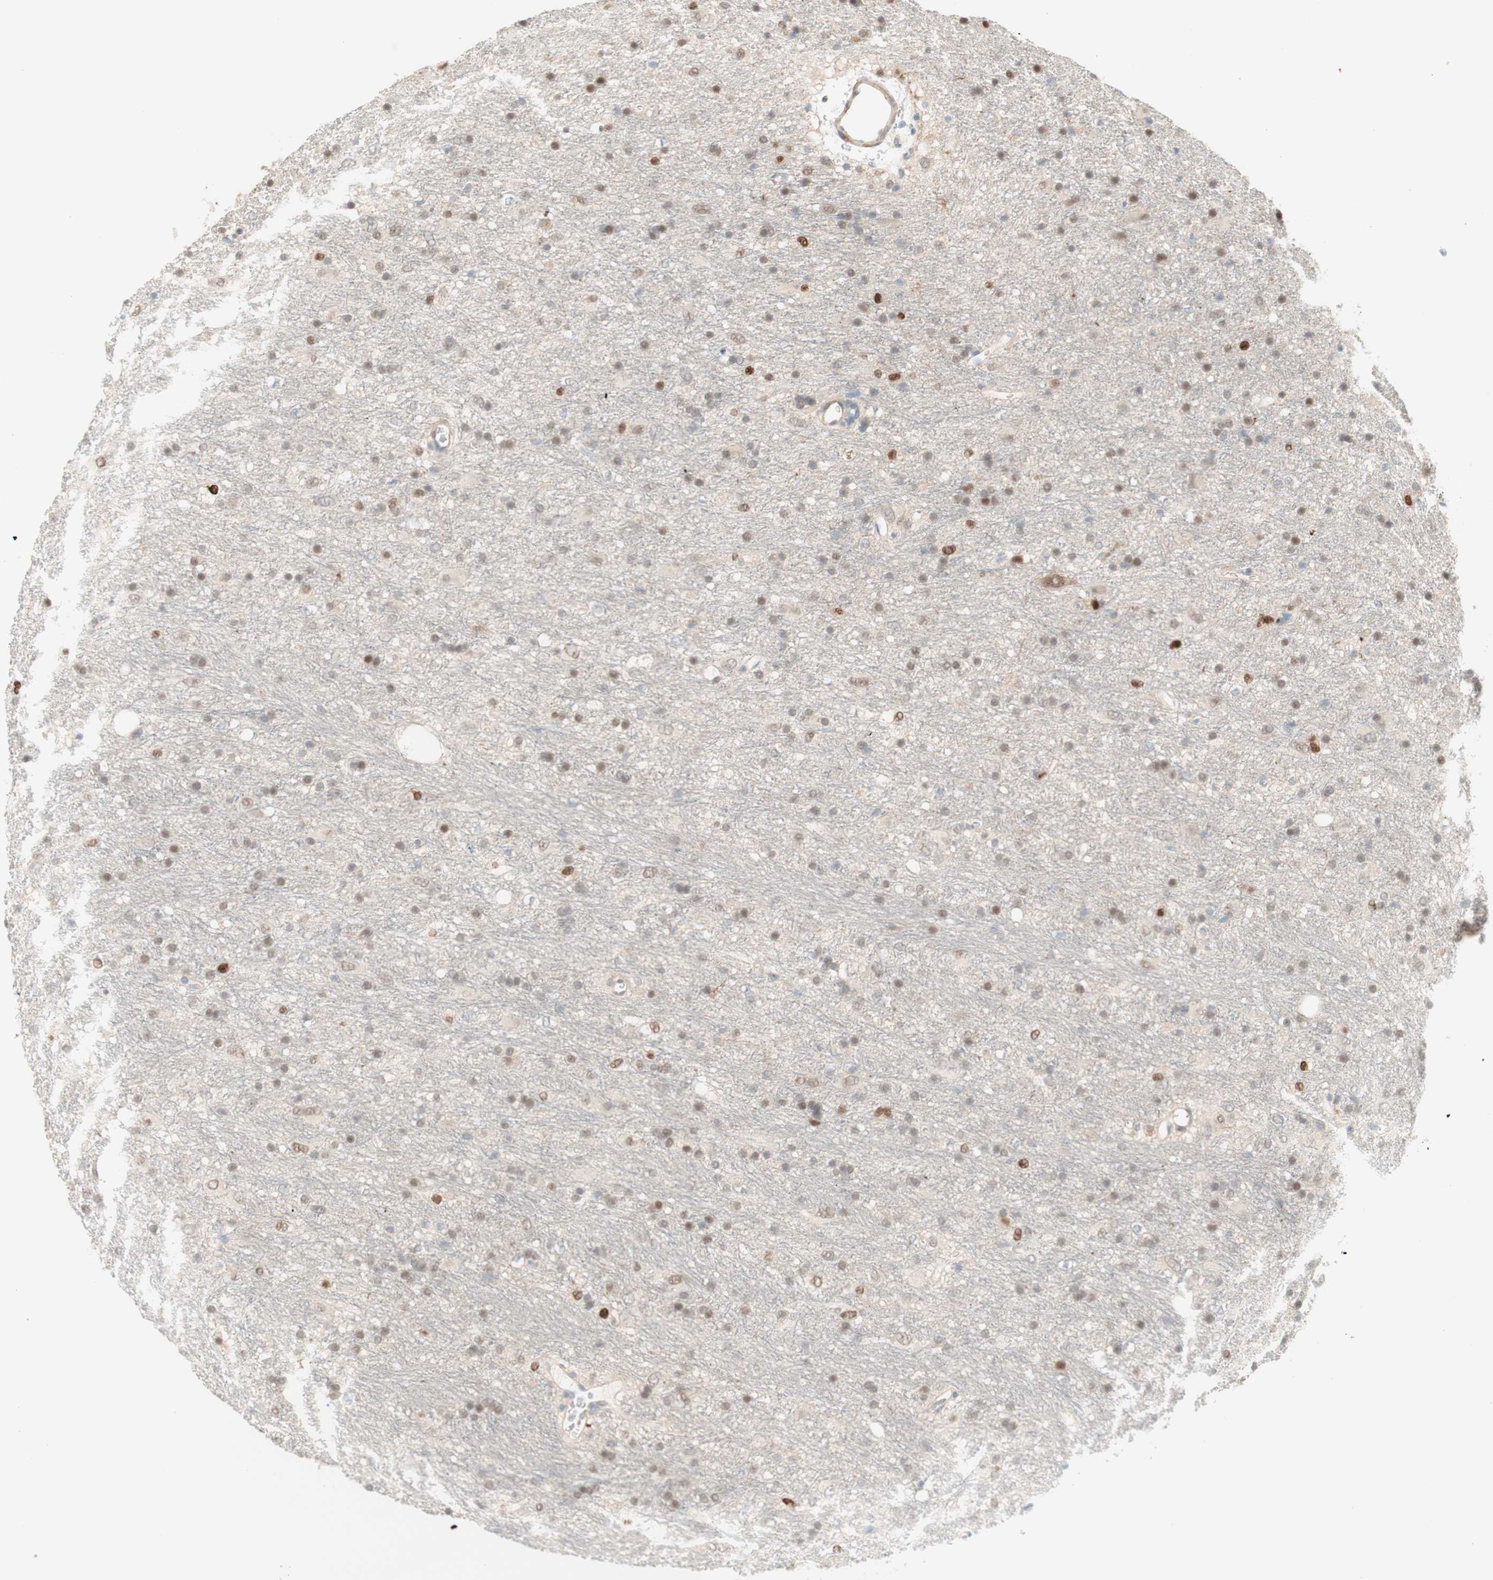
{"staining": {"intensity": "weak", "quantity": "25%-75%", "location": "nuclear"}, "tissue": "glioma", "cell_type": "Tumor cells", "image_type": "cancer", "snomed": [{"axis": "morphology", "description": "Glioma, malignant, Low grade"}, {"axis": "topography", "description": "Brain"}], "caption": "Immunohistochemistry (DAB) staining of glioma displays weak nuclear protein positivity in about 25%-75% of tumor cells. The protein is shown in brown color, while the nuclei are stained blue.", "gene": "RFNG", "patient": {"sex": "male", "age": 77}}